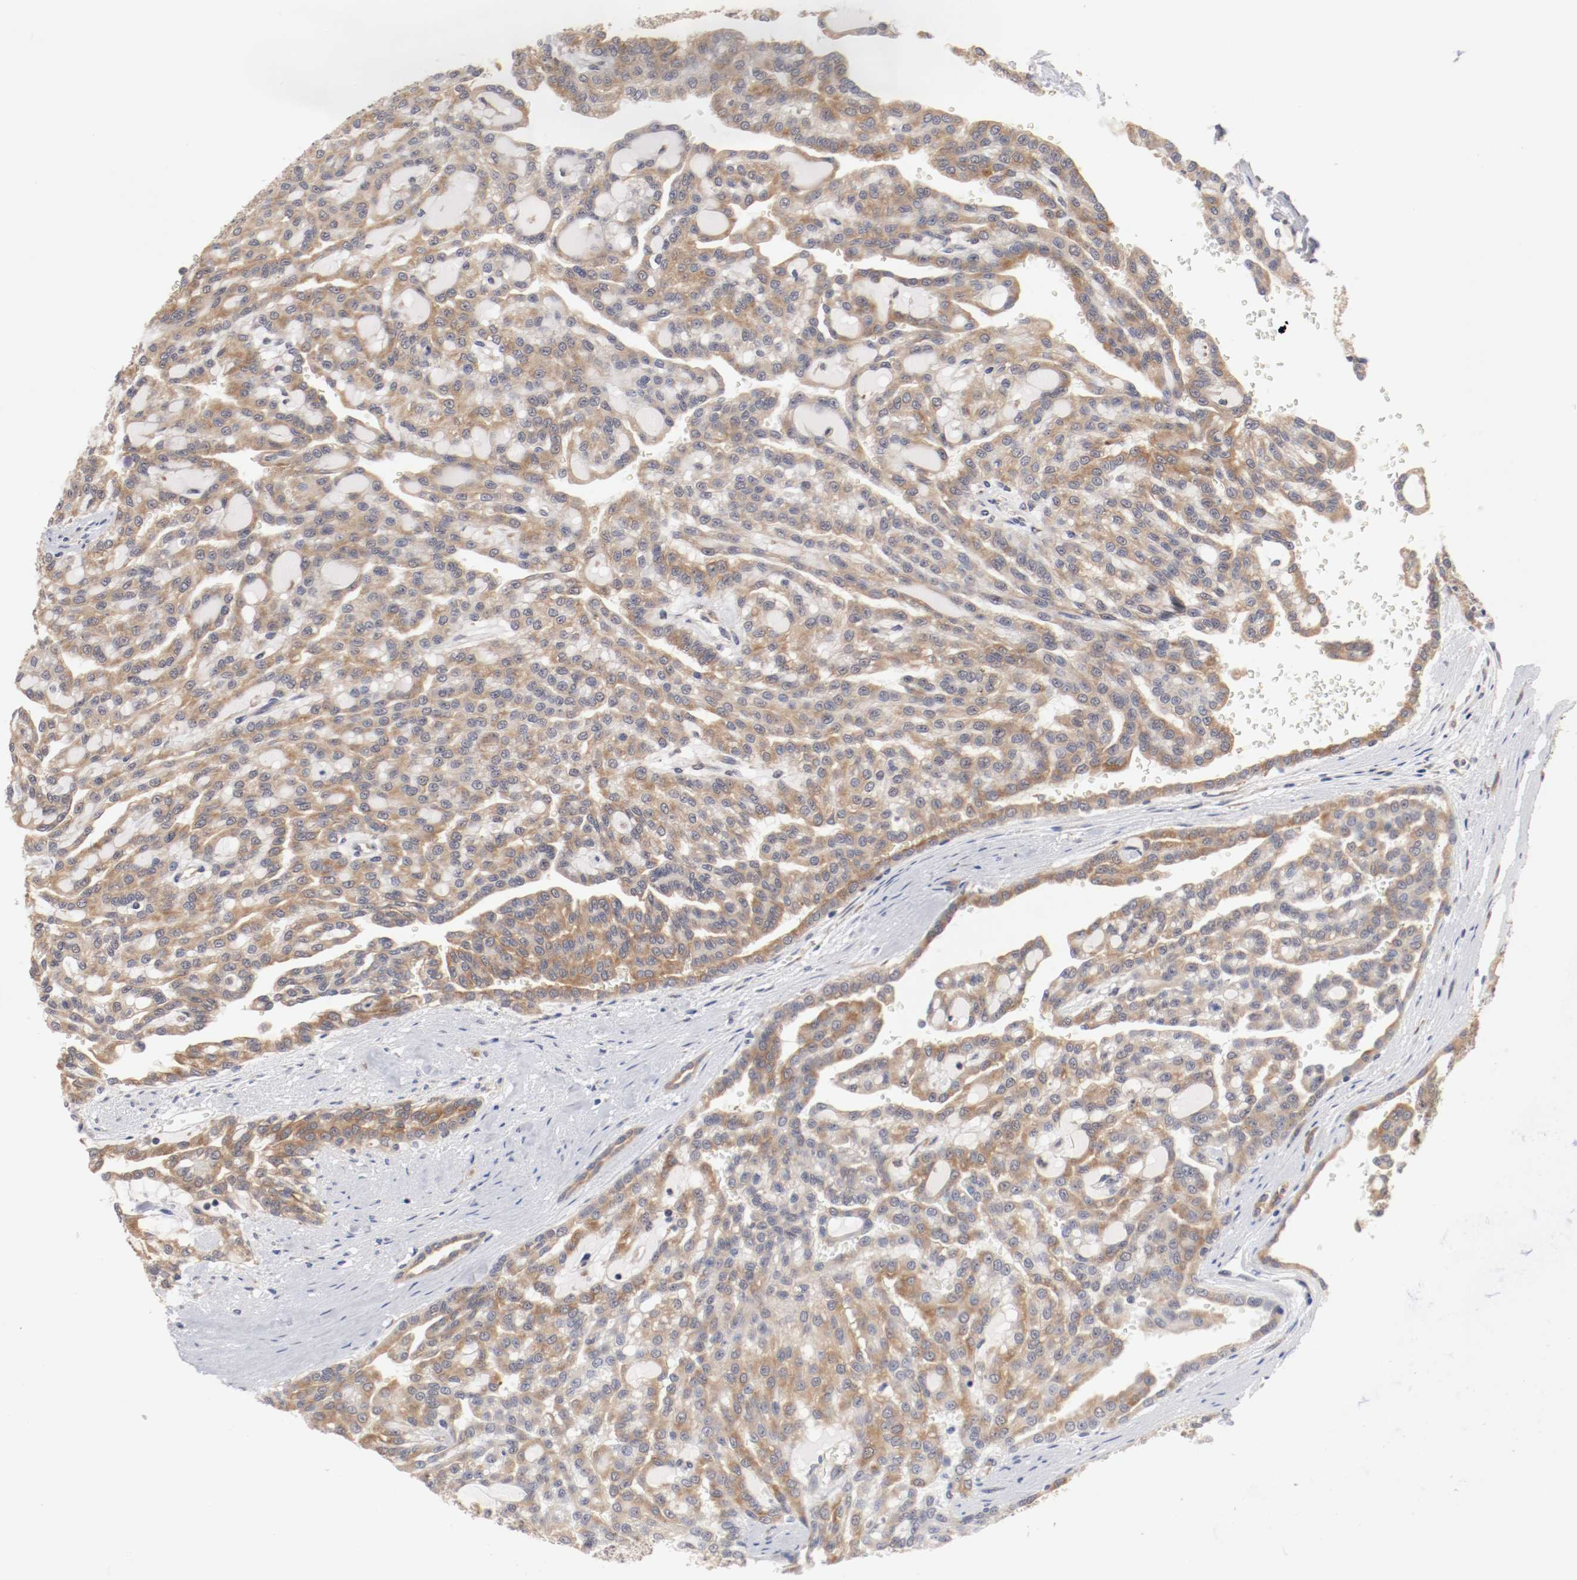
{"staining": {"intensity": "moderate", "quantity": ">75%", "location": "cytoplasmic/membranous"}, "tissue": "renal cancer", "cell_type": "Tumor cells", "image_type": "cancer", "snomed": [{"axis": "morphology", "description": "Adenocarcinoma, NOS"}, {"axis": "topography", "description": "Kidney"}], "caption": "Adenocarcinoma (renal) was stained to show a protein in brown. There is medium levels of moderate cytoplasmic/membranous staining in about >75% of tumor cells.", "gene": "FKBP3", "patient": {"sex": "male", "age": 63}}